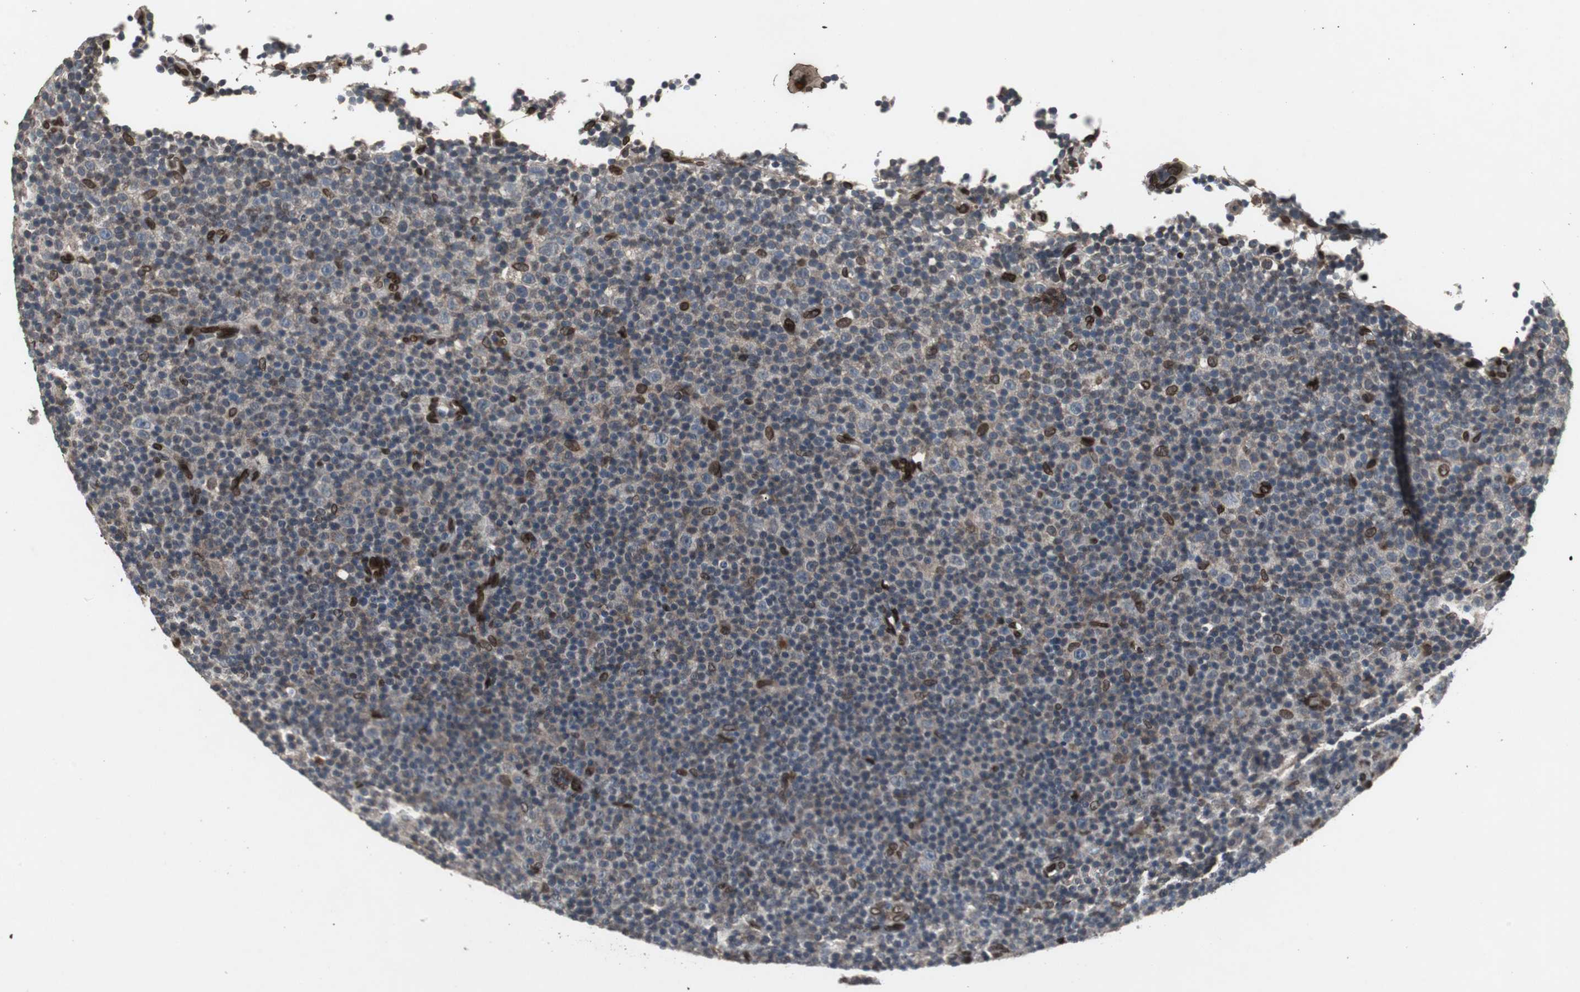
{"staining": {"intensity": "strong", "quantity": "25%-75%", "location": "cytoplasmic/membranous,nuclear"}, "tissue": "lymphoma", "cell_type": "Tumor cells", "image_type": "cancer", "snomed": [{"axis": "morphology", "description": "Malignant lymphoma, non-Hodgkin's type, Low grade"}, {"axis": "topography", "description": "Lymph node"}], "caption": "A micrograph of lymphoma stained for a protein displays strong cytoplasmic/membranous and nuclear brown staining in tumor cells.", "gene": "LMNA", "patient": {"sex": "female", "age": 67}}